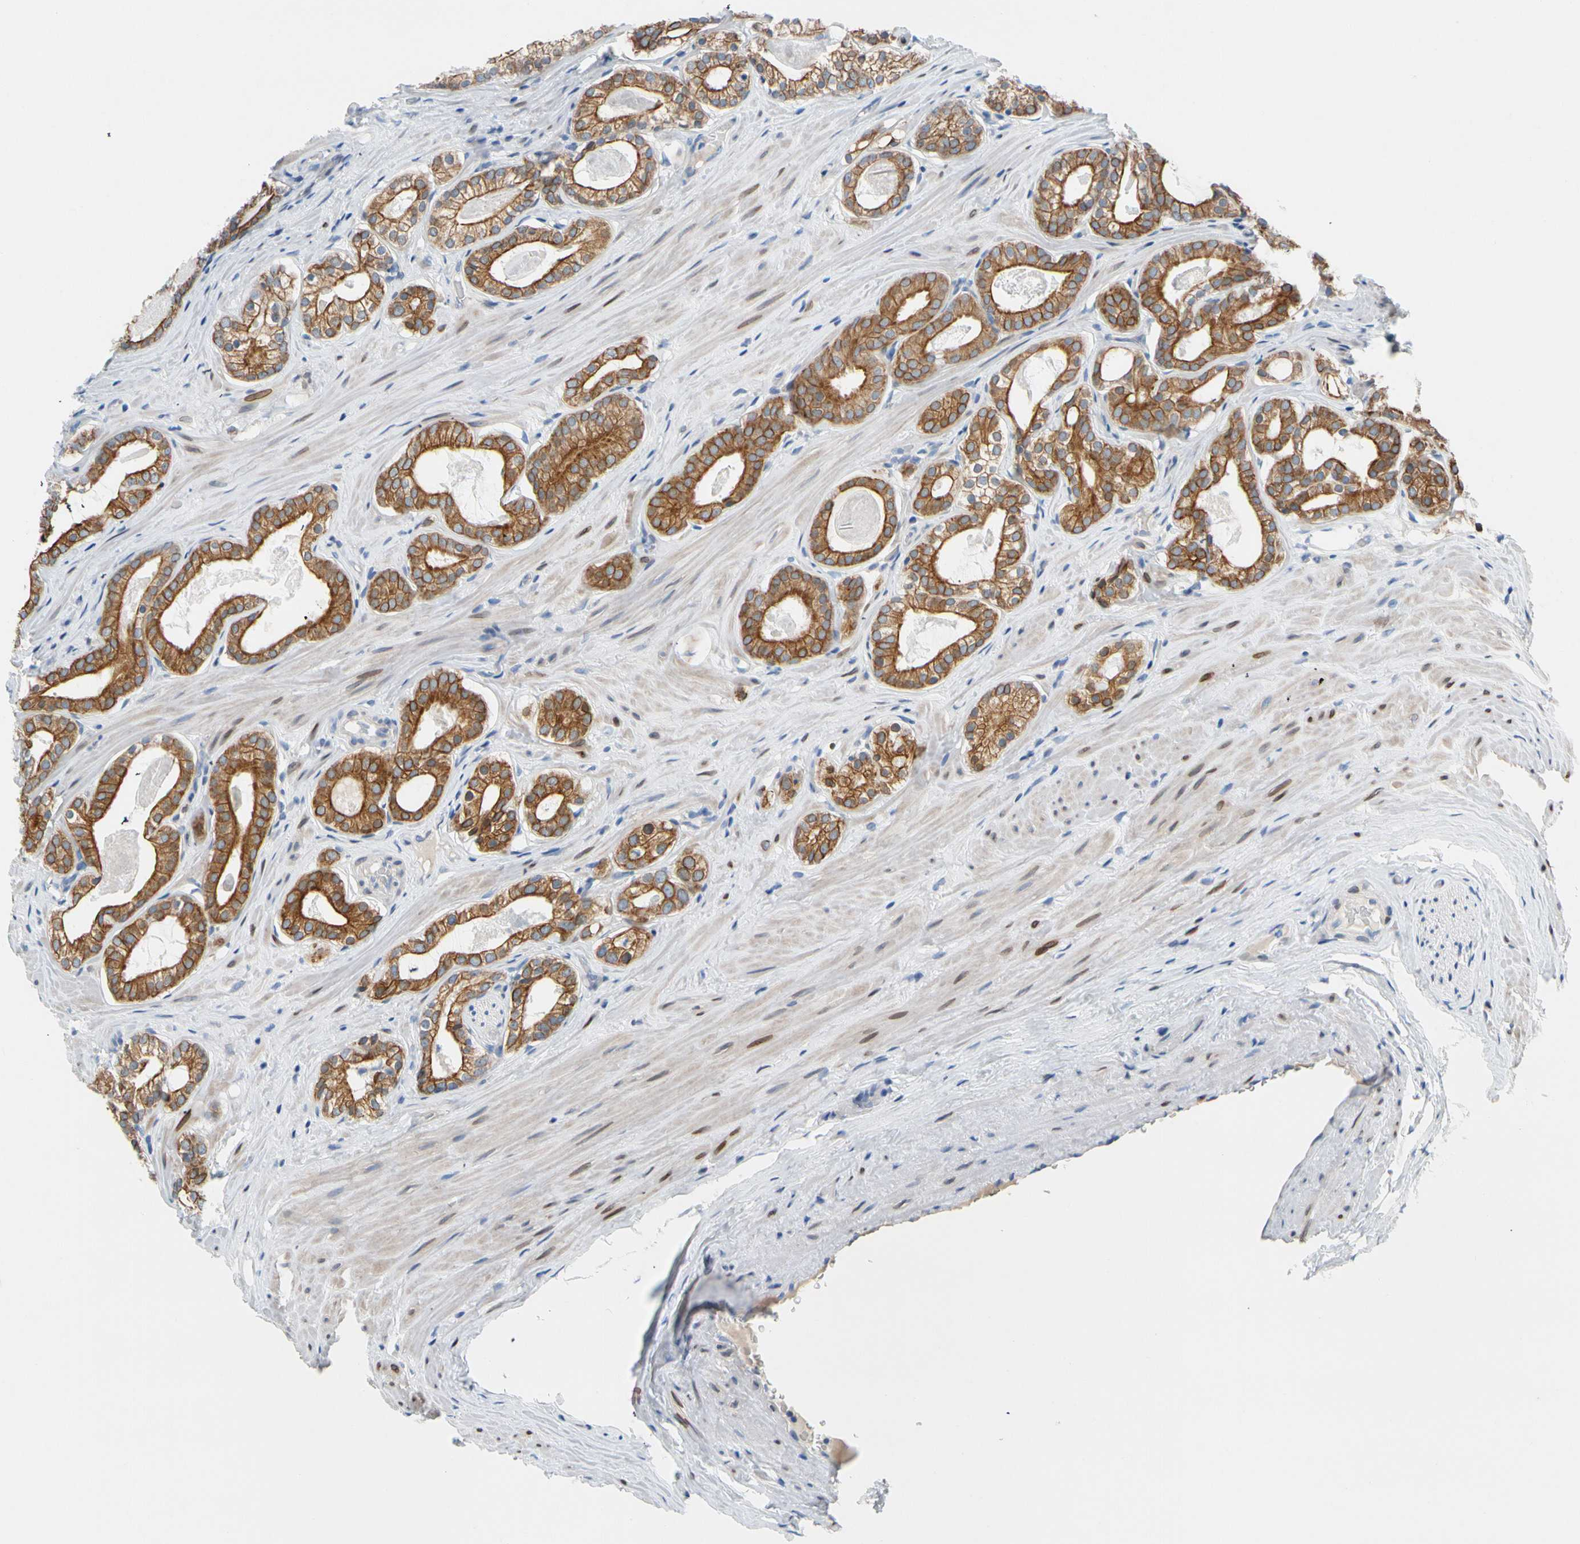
{"staining": {"intensity": "strong", "quantity": ">75%", "location": "cytoplasmic/membranous"}, "tissue": "prostate cancer", "cell_type": "Tumor cells", "image_type": "cancer", "snomed": [{"axis": "morphology", "description": "Adenocarcinoma, Low grade"}, {"axis": "topography", "description": "Prostate"}], "caption": "About >75% of tumor cells in prostate cancer exhibit strong cytoplasmic/membranous protein staining as visualized by brown immunohistochemical staining.", "gene": "ZNF132", "patient": {"sex": "male", "age": 59}}